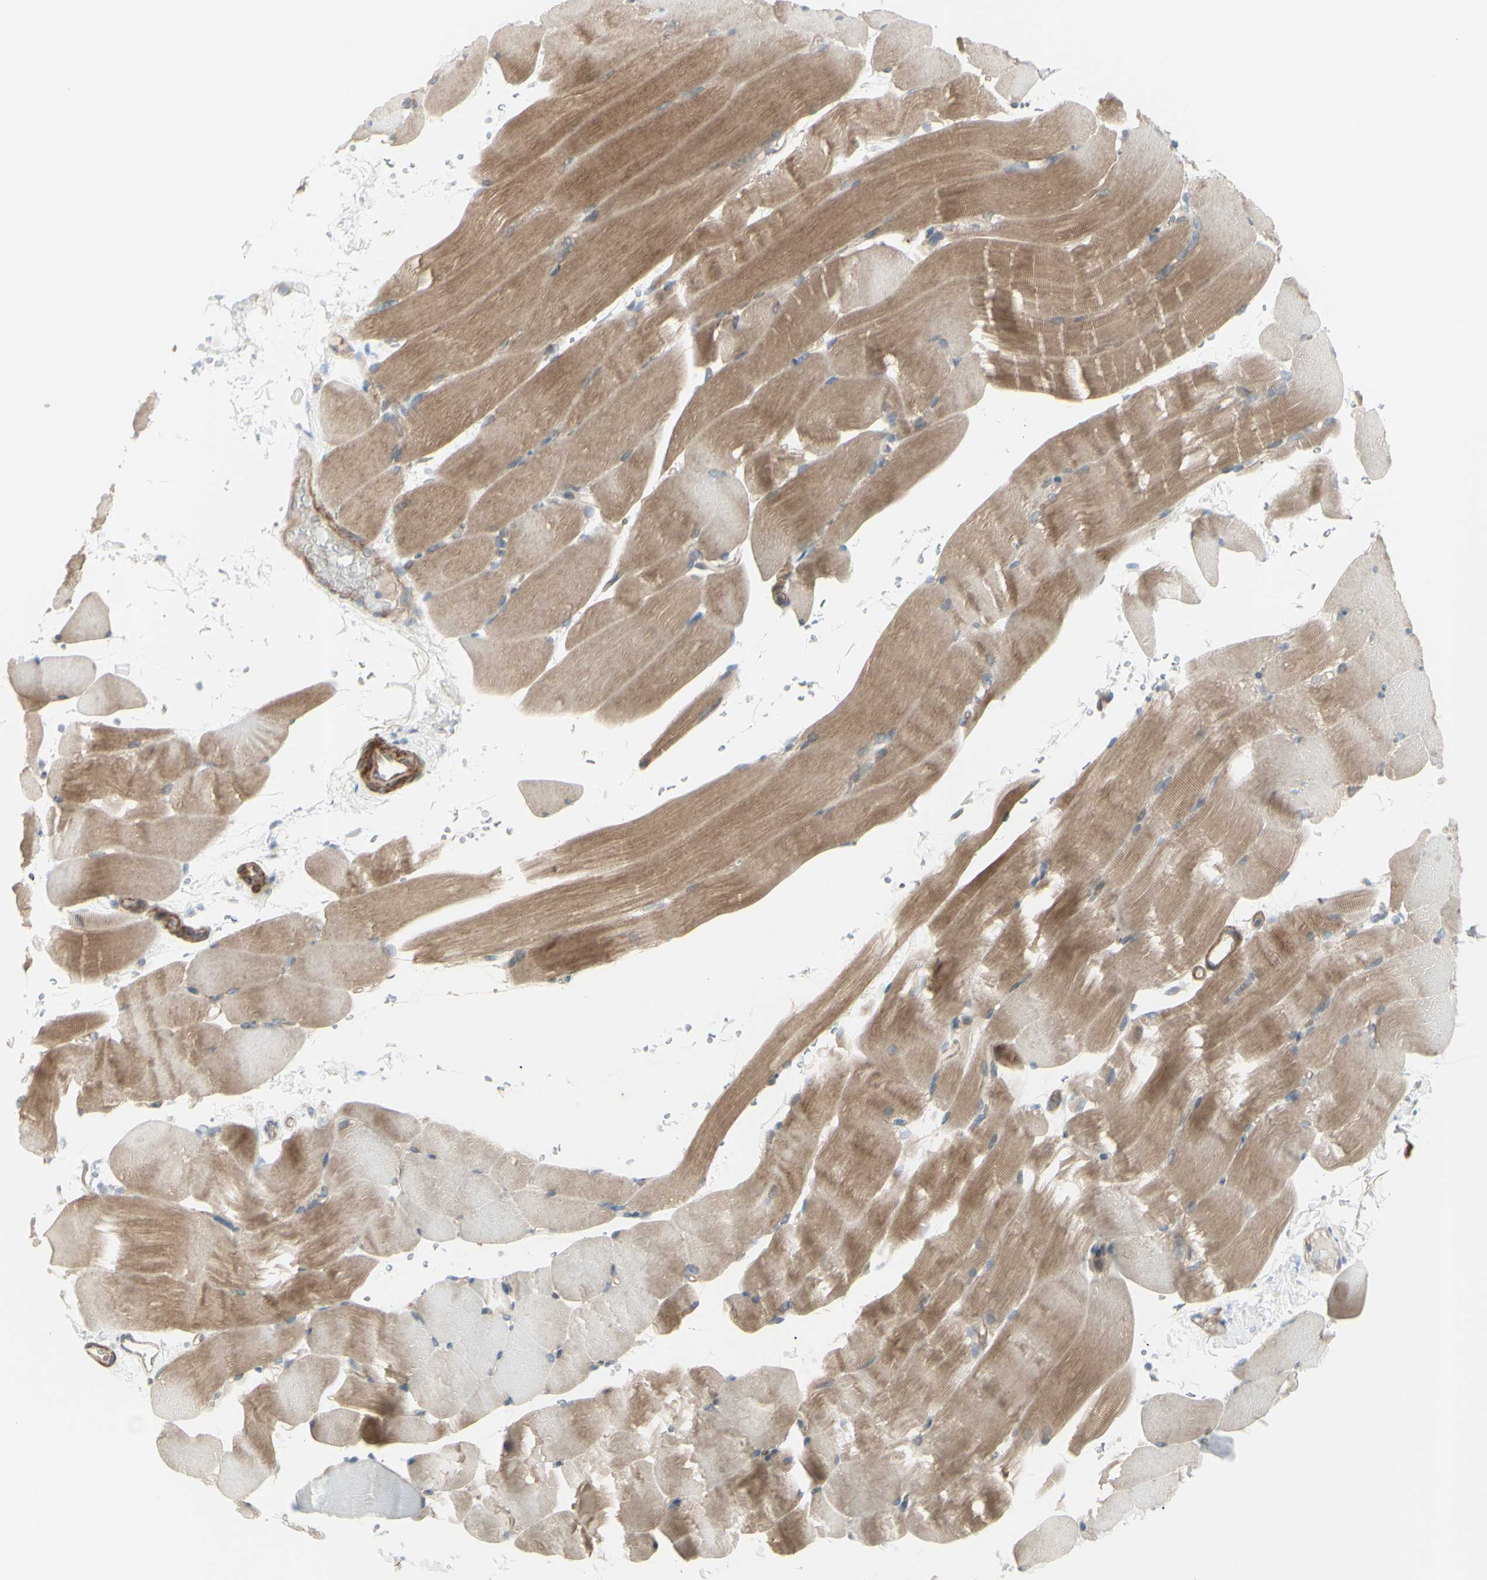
{"staining": {"intensity": "moderate", "quantity": ">75%", "location": "cytoplasmic/membranous"}, "tissue": "skeletal muscle", "cell_type": "Myocytes", "image_type": "normal", "snomed": [{"axis": "morphology", "description": "Normal tissue, NOS"}, {"axis": "topography", "description": "Skeletal muscle"}, {"axis": "topography", "description": "Parathyroid gland"}], "caption": "Moderate cytoplasmic/membranous expression for a protein is present in approximately >75% of myocytes of unremarkable skeletal muscle using immunohistochemistry (IHC).", "gene": "LRRK1", "patient": {"sex": "female", "age": 37}}